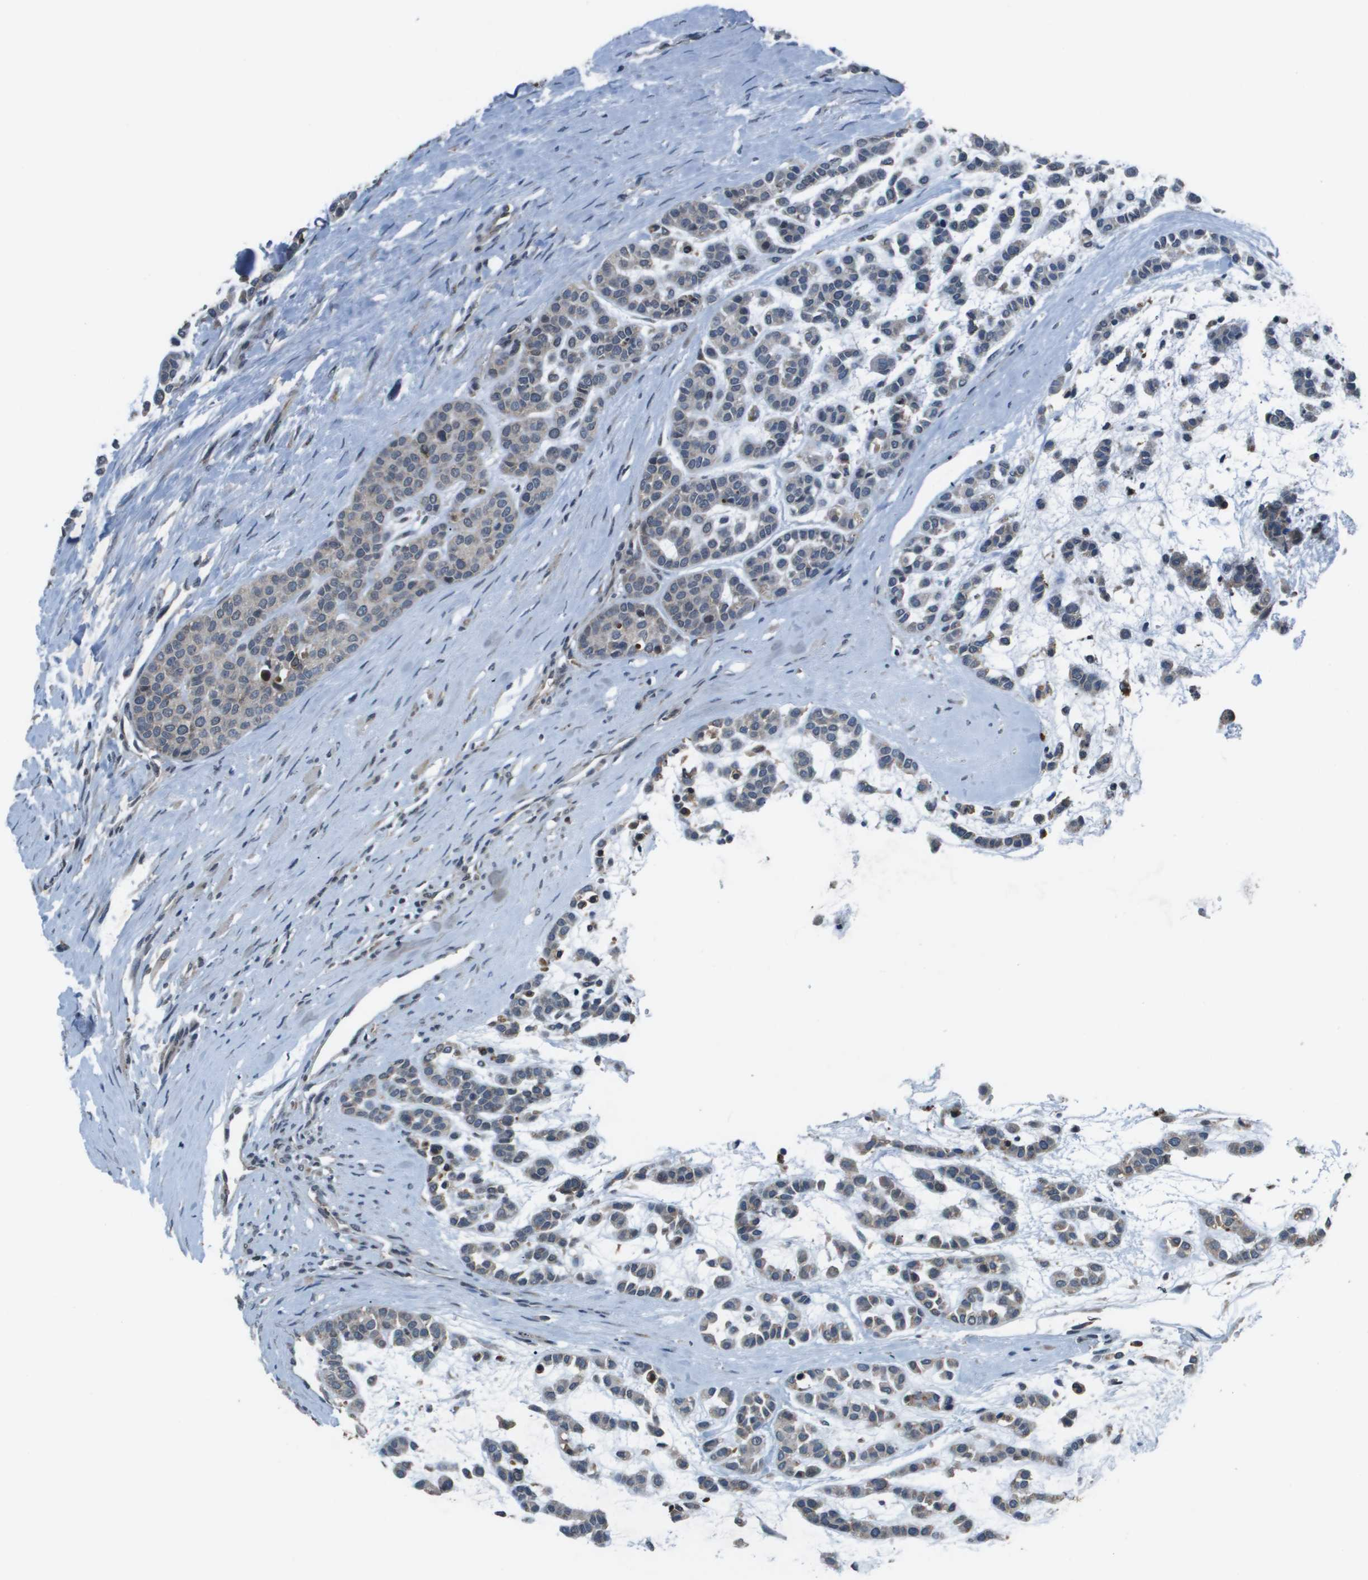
{"staining": {"intensity": "negative", "quantity": "none", "location": "none"}, "tissue": "head and neck cancer", "cell_type": "Tumor cells", "image_type": "cancer", "snomed": [{"axis": "morphology", "description": "Adenocarcinoma, NOS"}, {"axis": "morphology", "description": "Adenoma, NOS"}, {"axis": "topography", "description": "Head-Neck"}], "caption": "Tumor cells are negative for protein expression in human head and neck cancer (adenoma).", "gene": "GOSR2", "patient": {"sex": "female", "age": 55}}